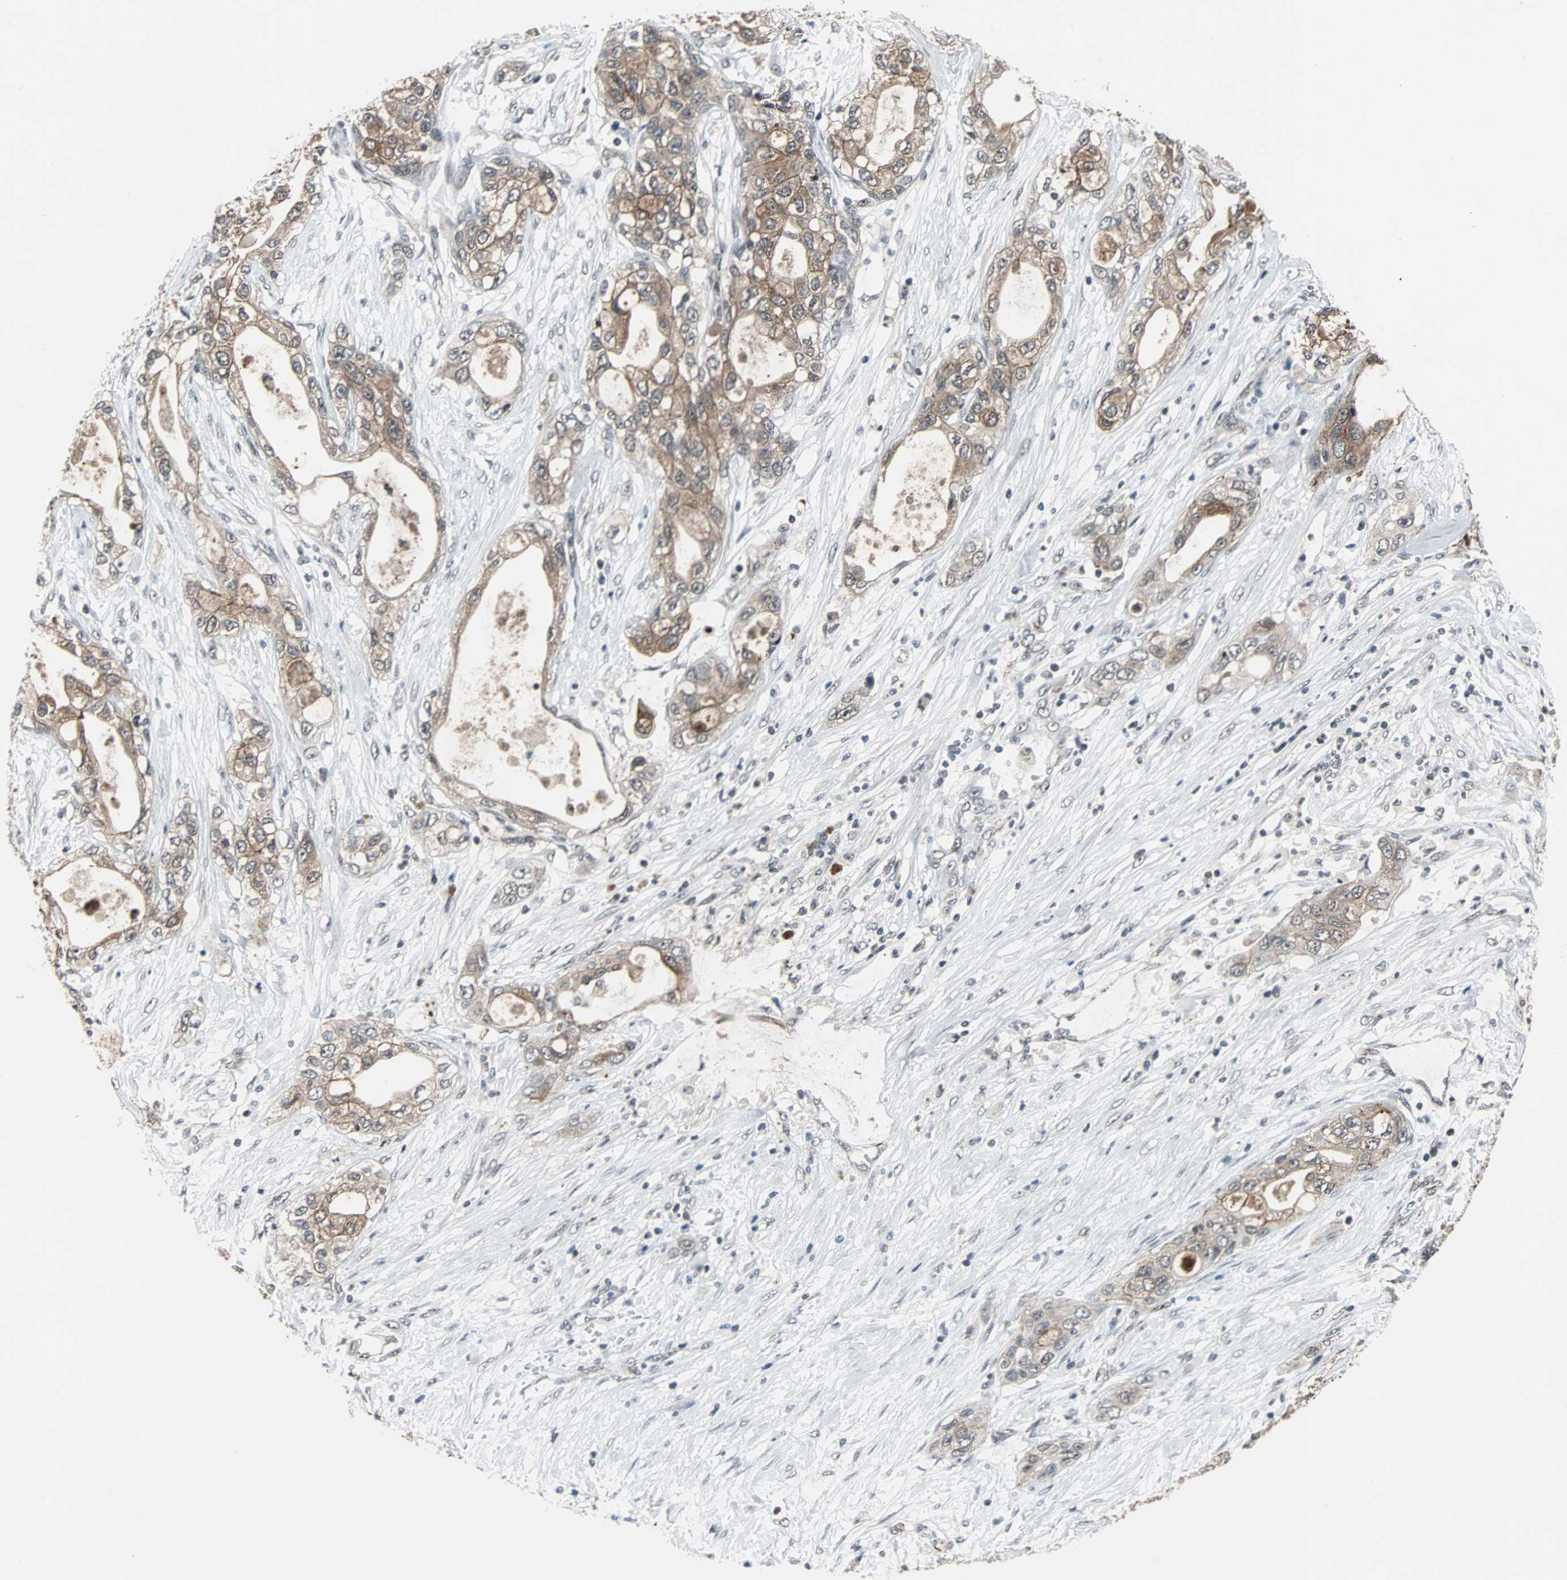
{"staining": {"intensity": "moderate", "quantity": ">75%", "location": "cytoplasmic/membranous"}, "tissue": "pancreatic cancer", "cell_type": "Tumor cells", "image_type": "cancer", "snomed": [{"axis": "morphology", "description": "Adenocarcinoma, NOS"}, {"axis": "topography", "description": "Pancreas"}], "caption": "An immunohistochemistry histopathology image of tumor tissue is shown. Protein staining in brown shows moderate cytoplasmic/membranous positivity in pancreatic cancer within tumor cells. (brown staining indicates protein expression, while blue staining denotes nuclei).", "gene": "LSR", "patient": {"sex": "female", "age": 70}}